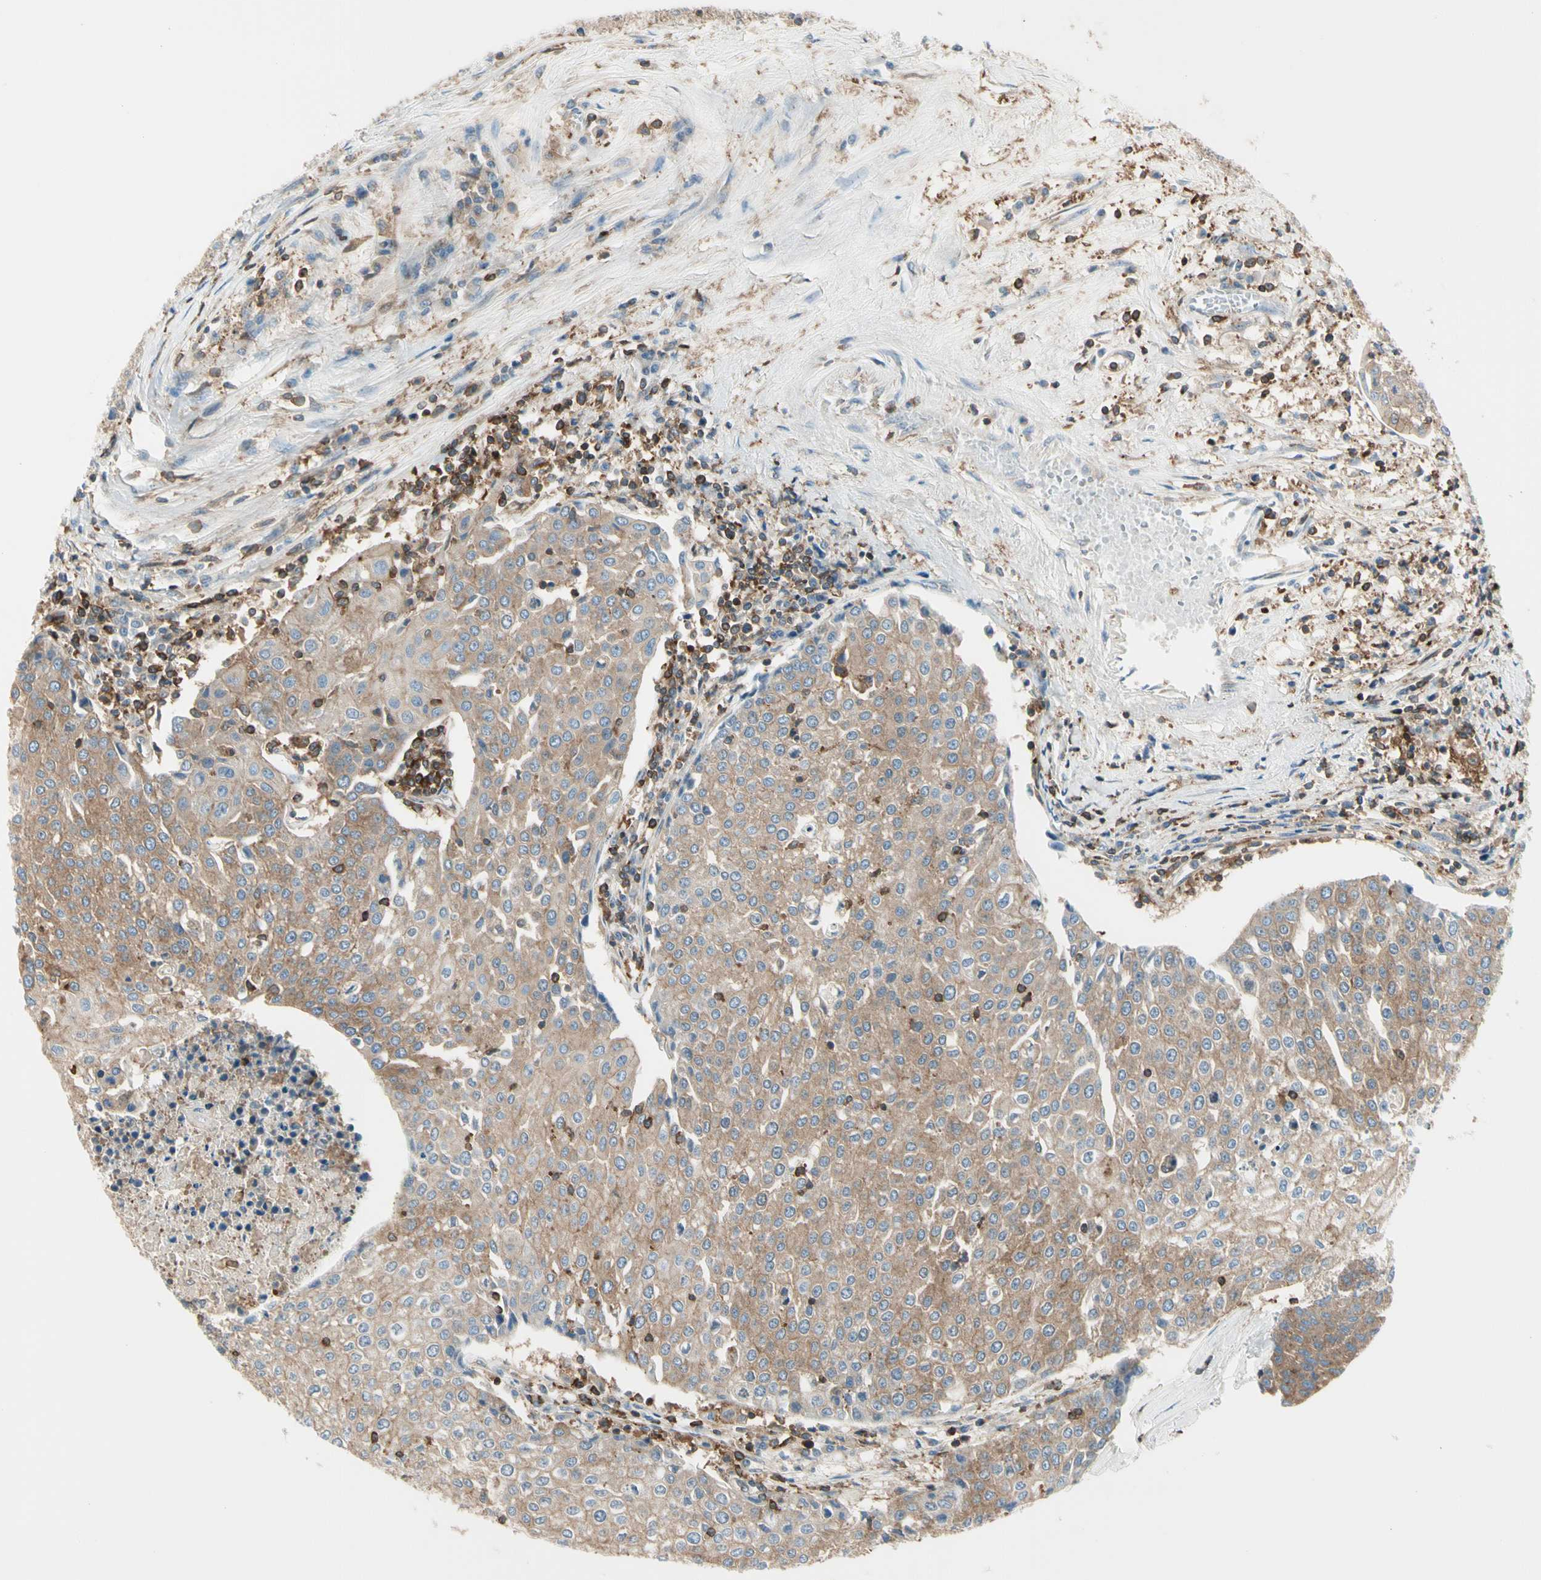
{"staining": {"intensity": "weak", "quantity": ">75%", "location": "cytoplasmic/membranous"}, "tissue": "urothelial cancer", "cell_type": "Tumor cells", "image_type": "cancer", "snomed": [{"axis": "morphology", "description": "Urothelial carcinoma, High grade"}, {"axis": "topography", "description": "Urinary bladder"}], "caption": "Protein expression analysis of urothelial cancer demonstrates weak cytoplasmic/membranous expression in about >75% of tumor cells.", "gene": "CAPZA2", "patient": {"sex": "female", "age": 85}}